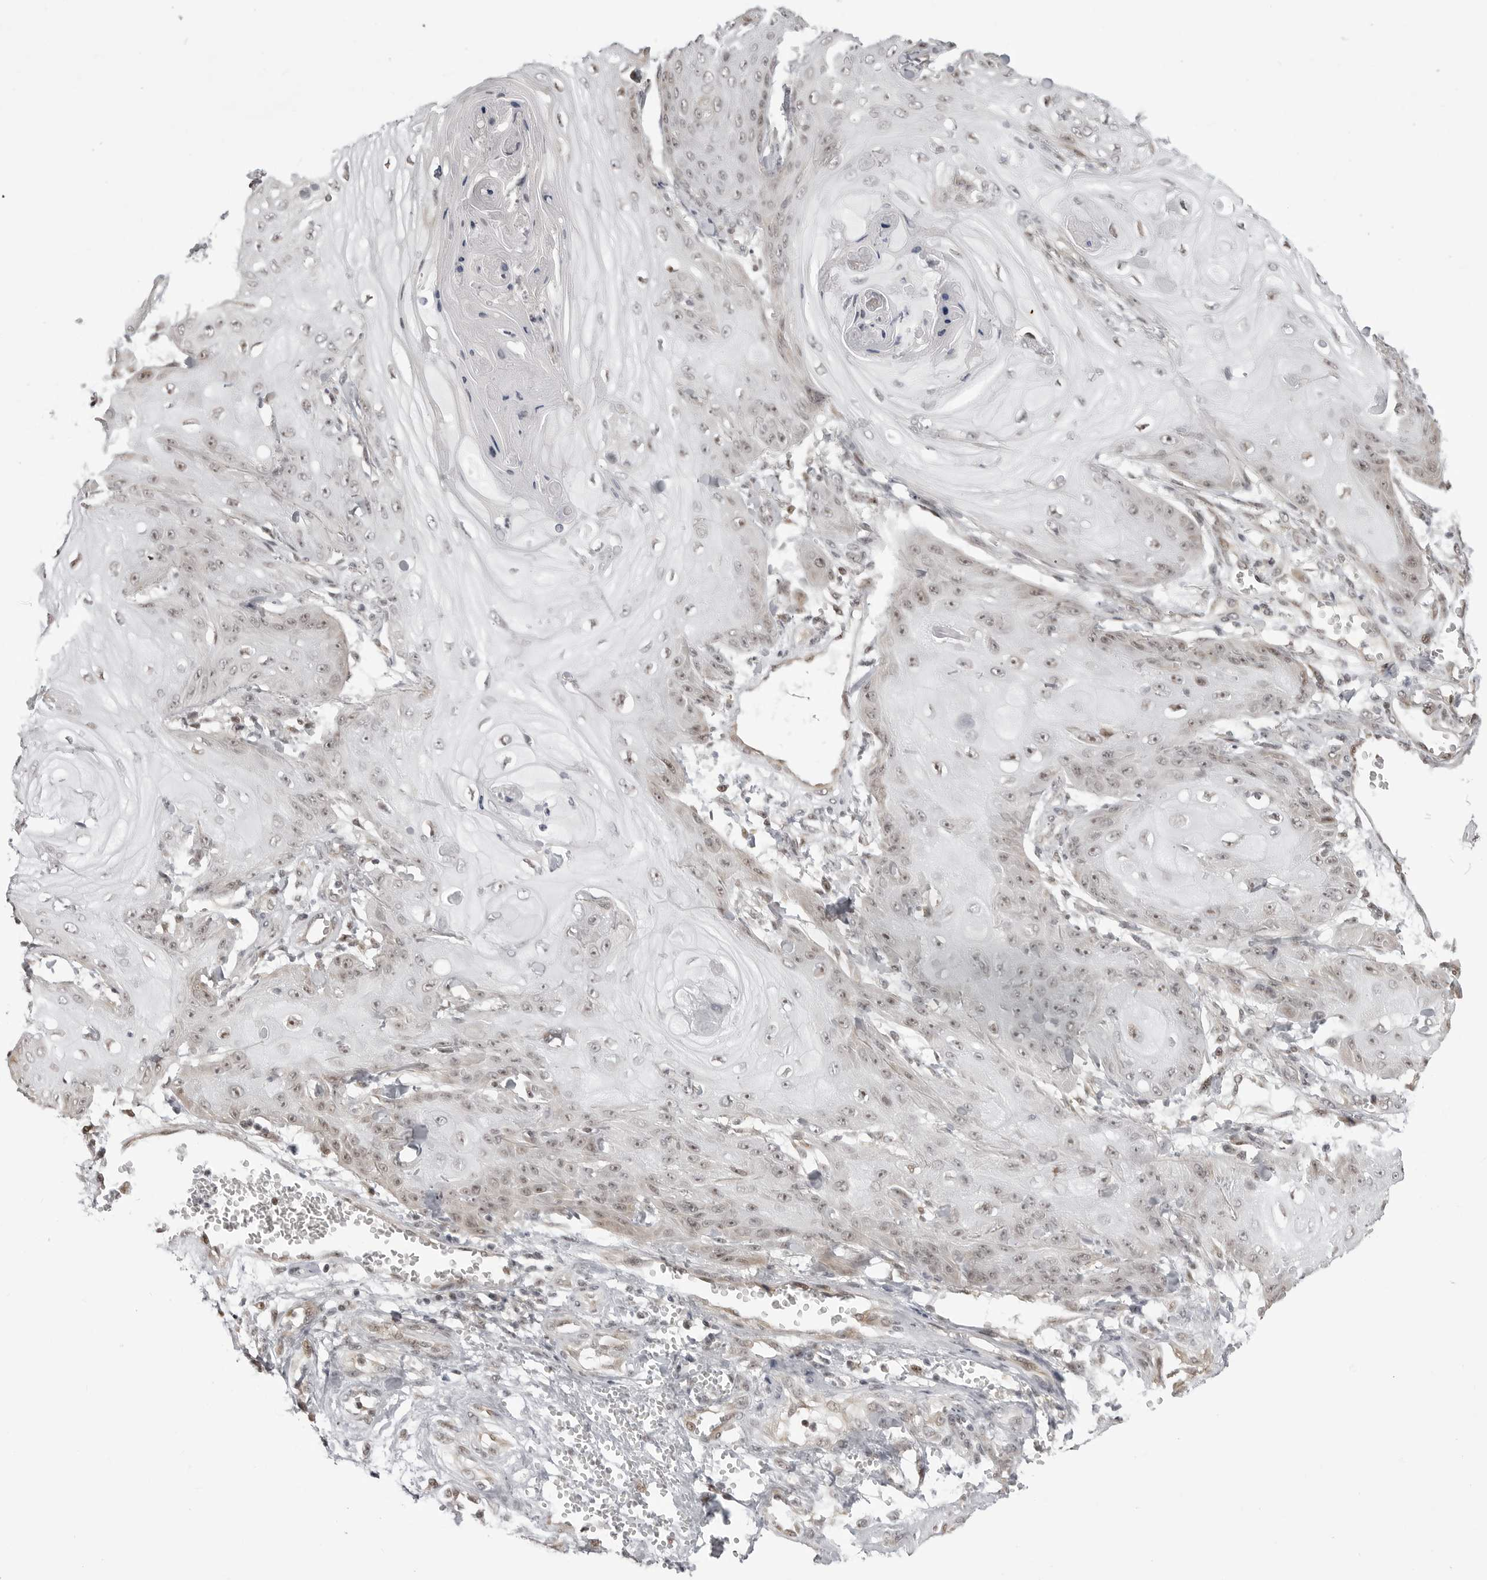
{"staining": {"intensity": "weak", "quantity": "<25%", "location": "nuclear"}, "tissue": "skin cancer", "cell_type": "Tumor cells", "image_type": "cancer", "snomed": [{"axis": "morphology", "description": "Squamous cell carcinoma, NOS"}, {"axis": "topography", "description": "Skin"}], "caption": "Immunohistochemistry of squamous cell carcinoma (skin) exhibits no positivity in tumor cells.", "gene": "PHF3", "patient": {"sex": "male", "age": 74}}